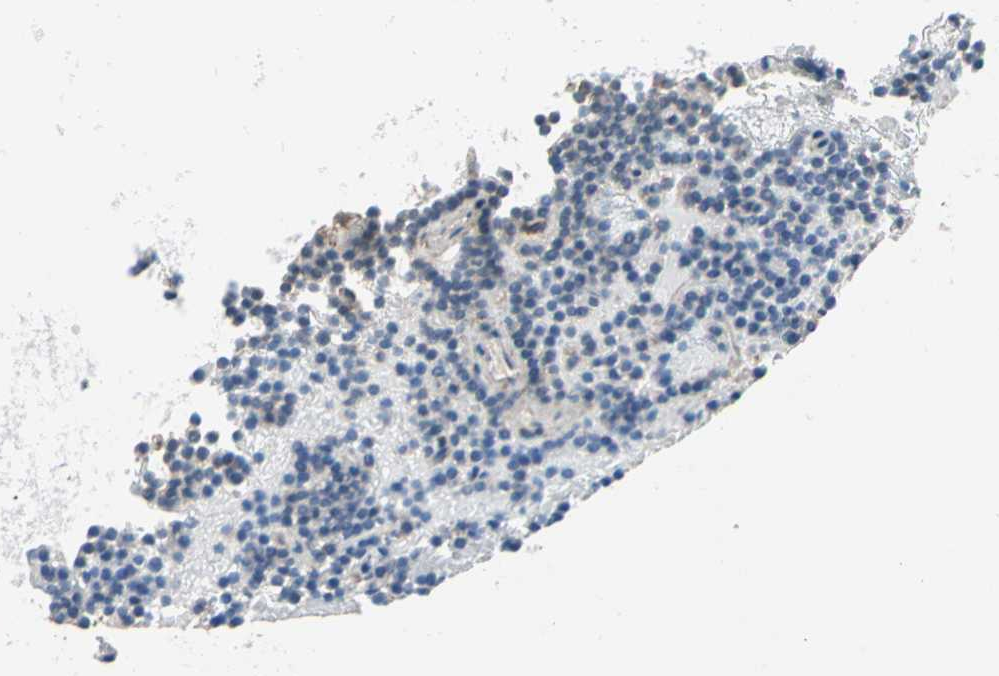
{"staining": {"intensity": "negative", "quantity": "none", "location": "none"}, "tissue": "parathyroid gland", "cell_type": "Glandular cells", "image_type": "normal", "snomed": [{"axis": "morphology", "description": "Normal tissue, NOS"}, {"axis": "topography", "description": "Parathyroid gland"}], "caption": "Immunohistochemistry histopathology image of benign parathyroid gland: human parathyroid gland stained with DAB shows no significant protein positivity in glandular cells.", "gene": "EPB41L2", "patient": {"sex": "male", "age": 66}}